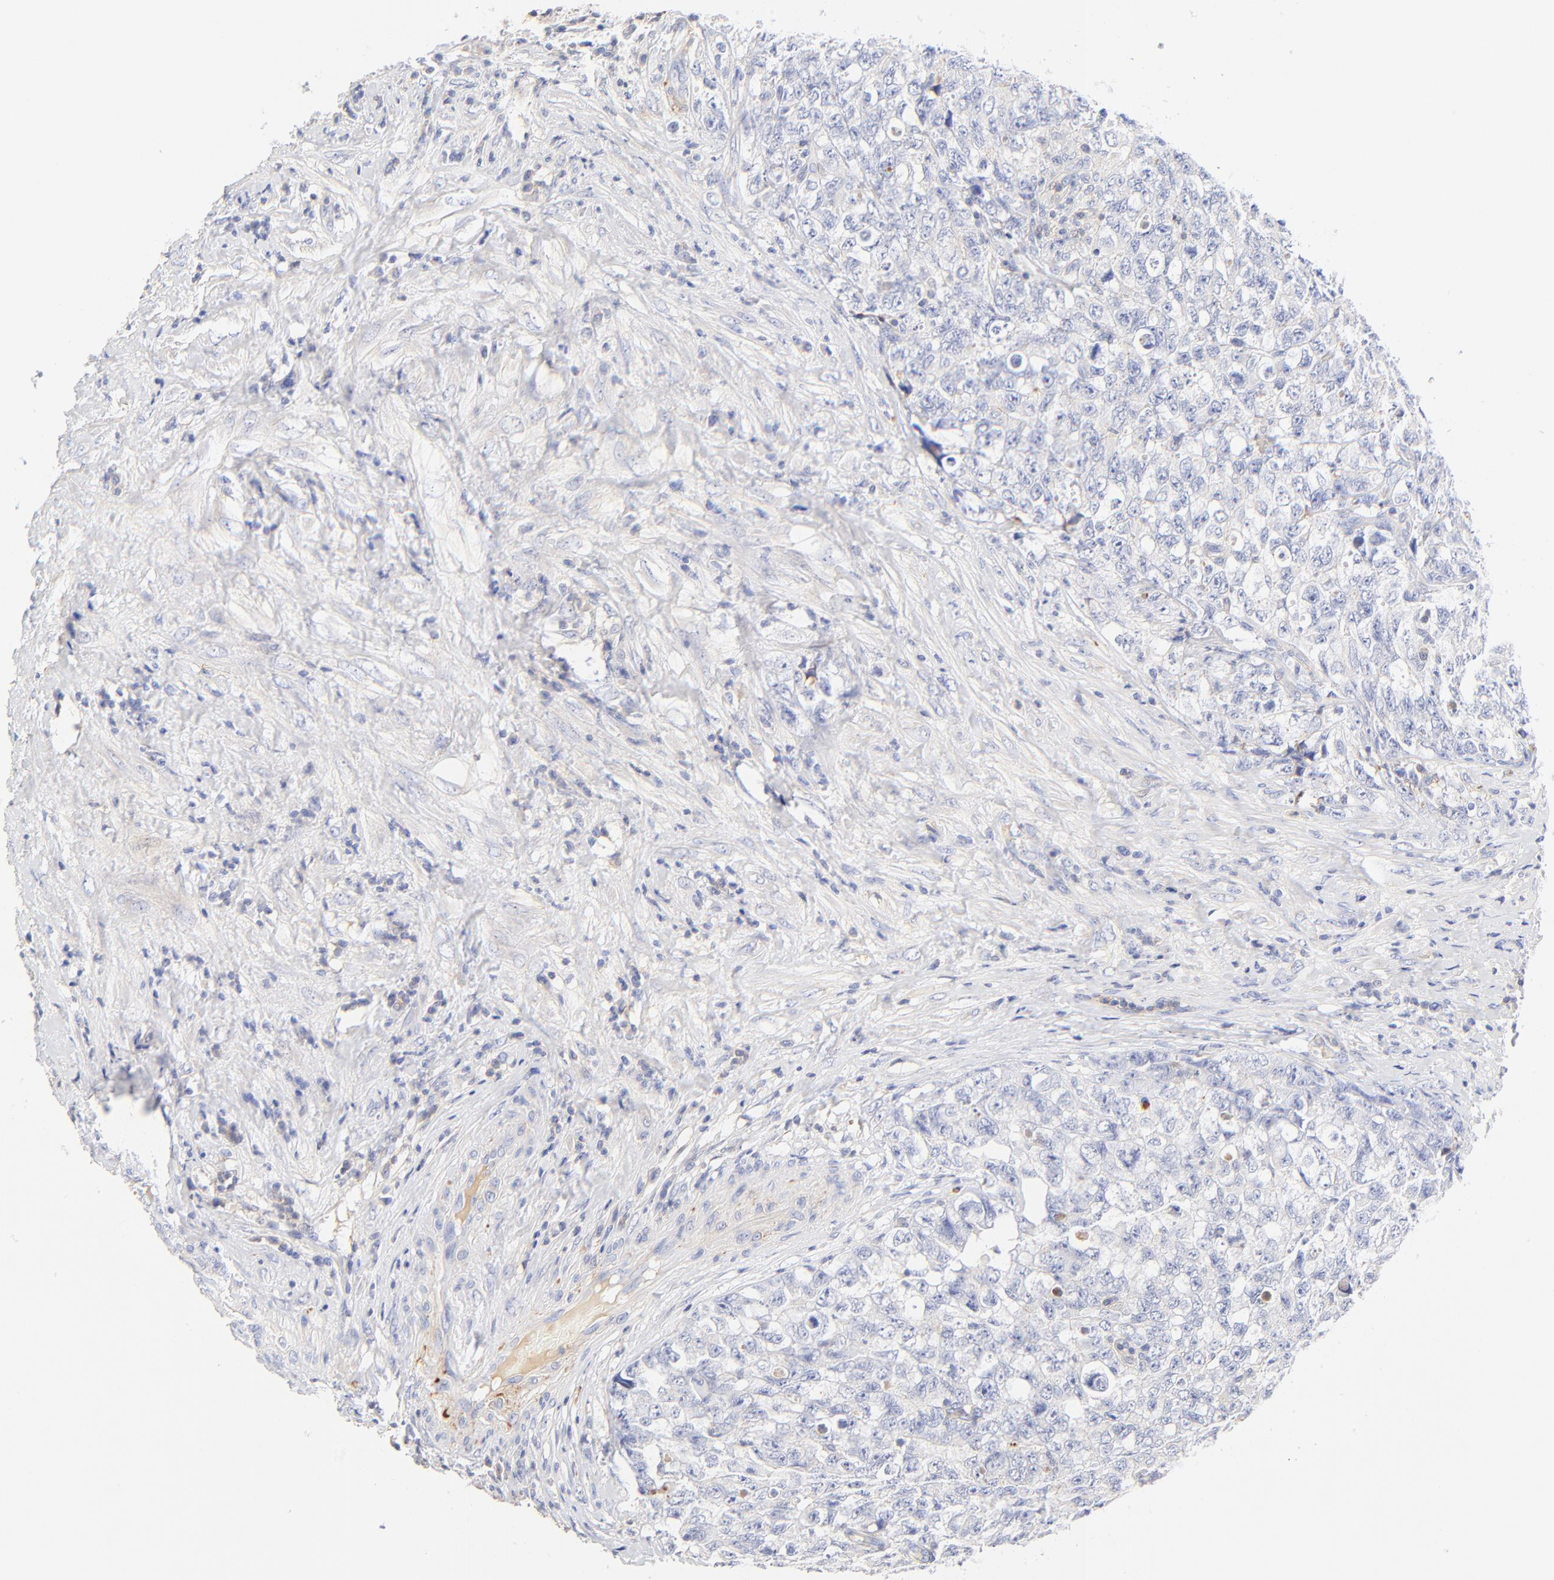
{"staining": {"intensity": "negative", "quantity": "none", "location": "none"}, "tissue": "testis cancer", "cell_type": "Tumor cells", "image_type": "cancer", "snomed": [{"axis": "morphology", "description": "Carcinoma, Embryonal, NOS"}, {"axis": "topography", "description": "Testis"}], "caption": "Image shows no significant protein expression in tumor cells of testis cancer.", "gene": "MDGA2", "patient": {"sex": "male", "age": 31}}